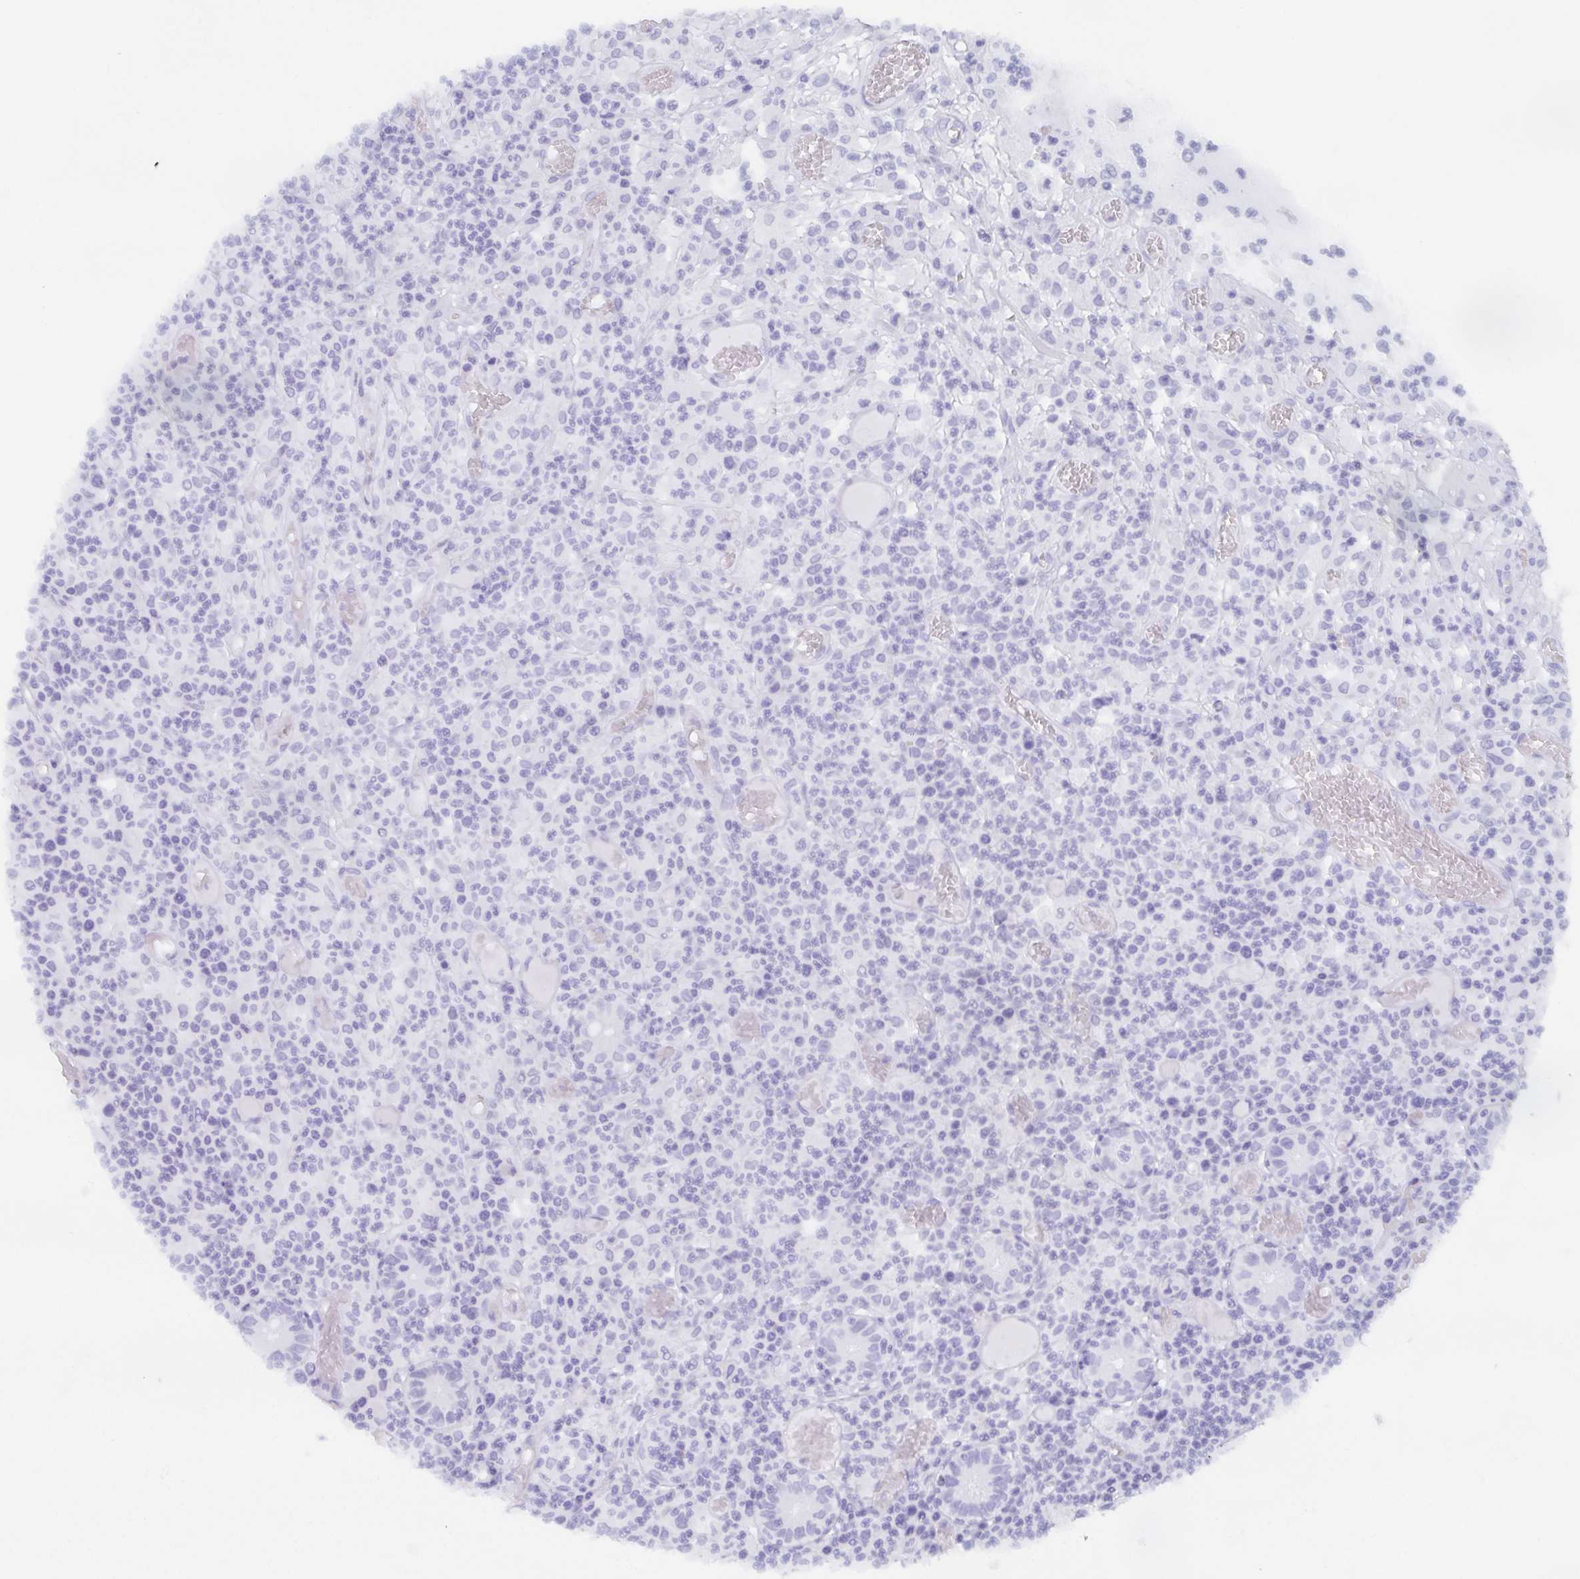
{"staining": {"intensity": "negative", "quantity": "none", "location": "none"}, "tissue": "colorectal cancer", "cell_type": "Tumor cells", "image_type": "cancer", "snomed": [{"axis": "morphology", "description": "Normal tissue, NOS"}, {"axis": "morphology", "description": "Adenocarcinoma, NOS"}, {"axis": "topography", "description": "Colon"}], "caption": "Immunohistochemistry histopathology image of neoplastic tissue: colorectal cancer stained with DAB demonstrates no significant protein expression in tumor cells. (DAB (3,3'-diaminobenzidine) IHC with hematoxylin counter stain).", "gene": "AGFG2", "patient": {"sex": "male", "age": 65}}